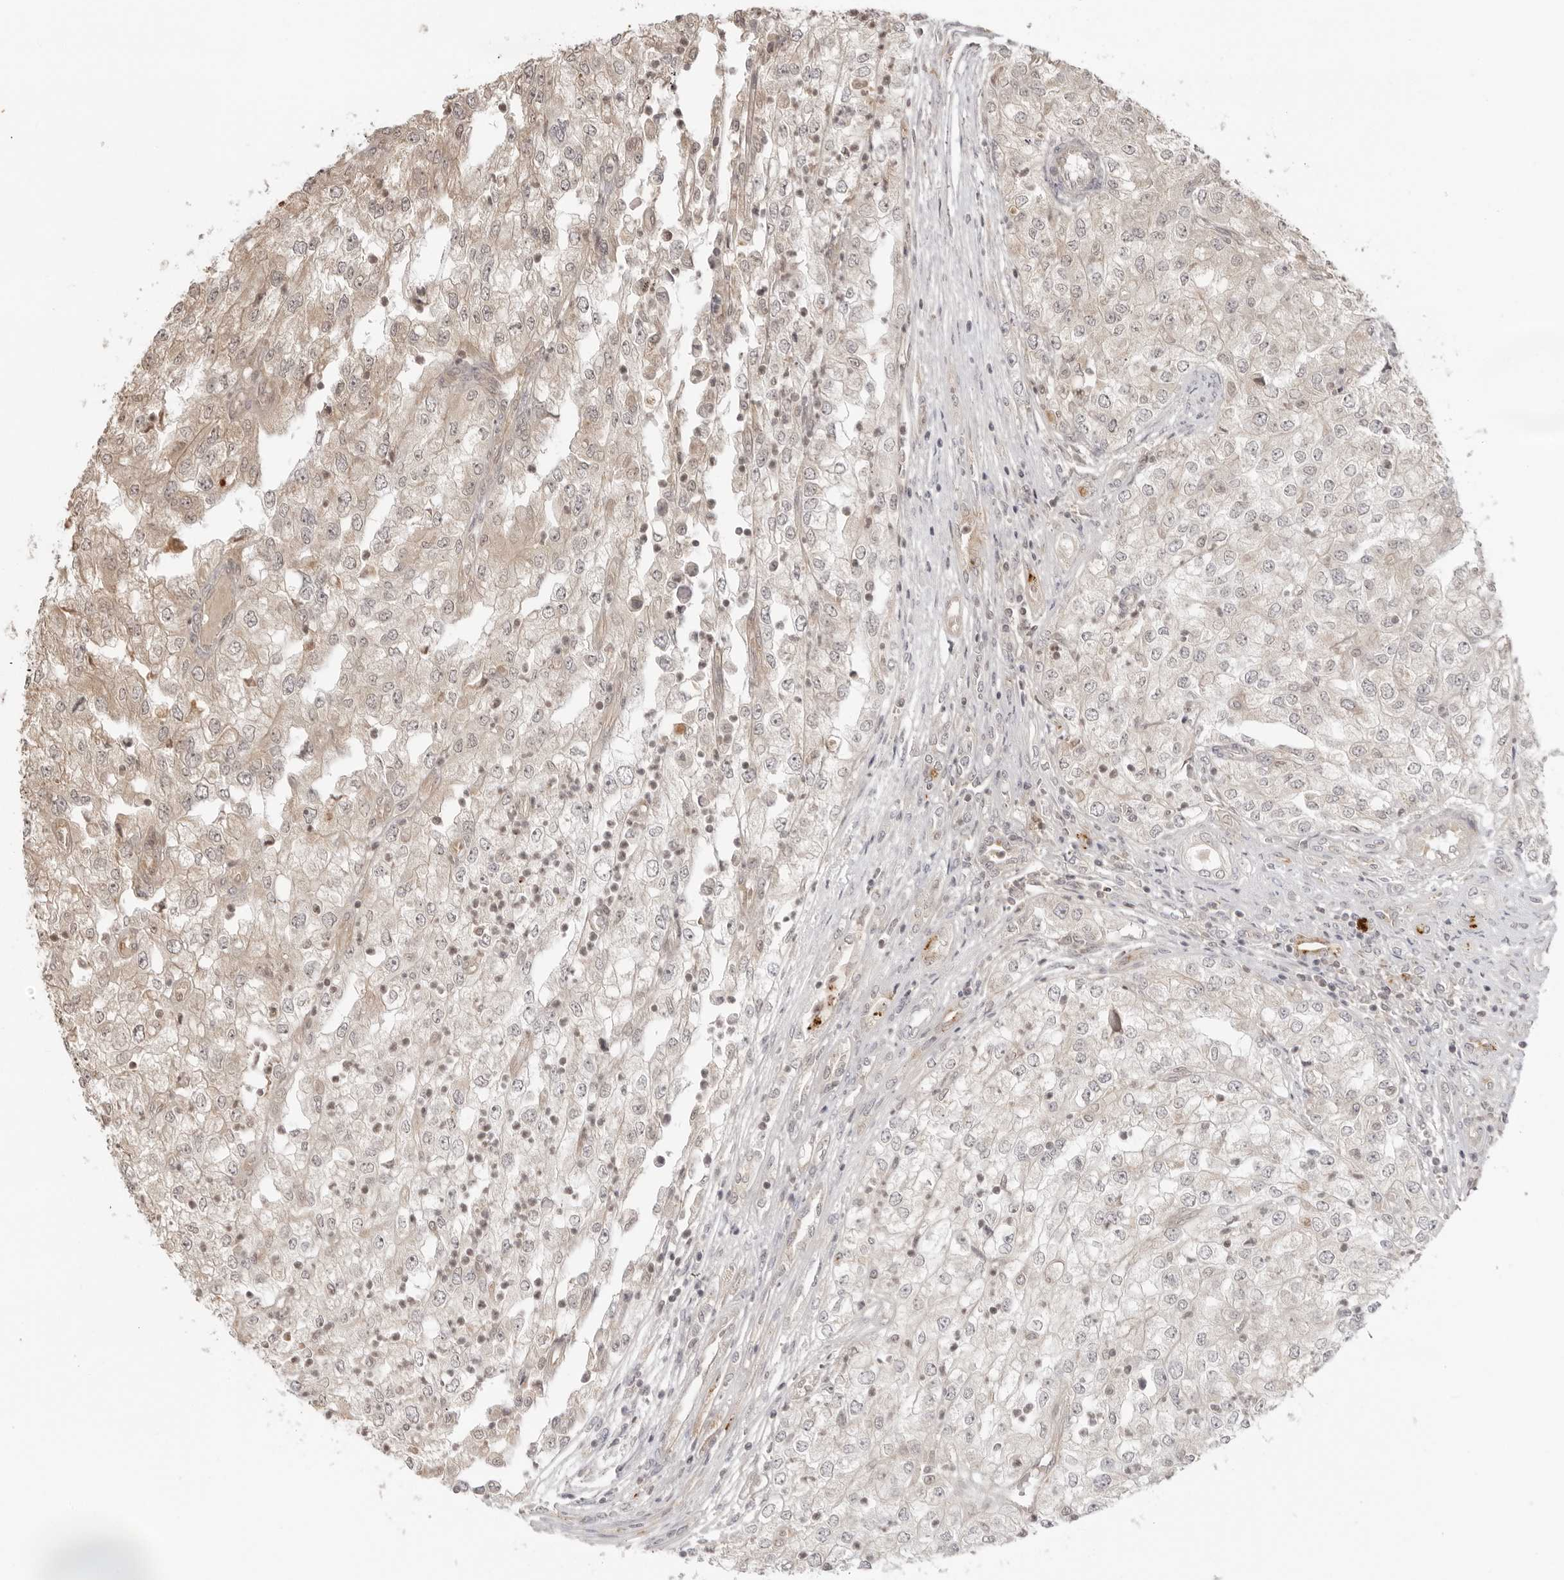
{"staining": {"intensity": "weak", "quantity": "25%-75%", "location": "cytoplasmic/membranous,nuclear"}, "tissue": "renal cancer", "cell_type": "Tumor cells", "image_type": "cancer", "snomed": [{"axis": "morphology", "description": "Adenocarcinoma, NOS"}, {"axis": "topography", "description": "Kidney"}], "caption": "Immunohistochemistry (IHC) of human renal adenocarcinoma shows low levels of weak cytoplasmic/membranous and nuclear positivity in about 25%-75% of tumor cells.", "gene": "IKBKE", "patient": {"sex": "female", "age": 54}}